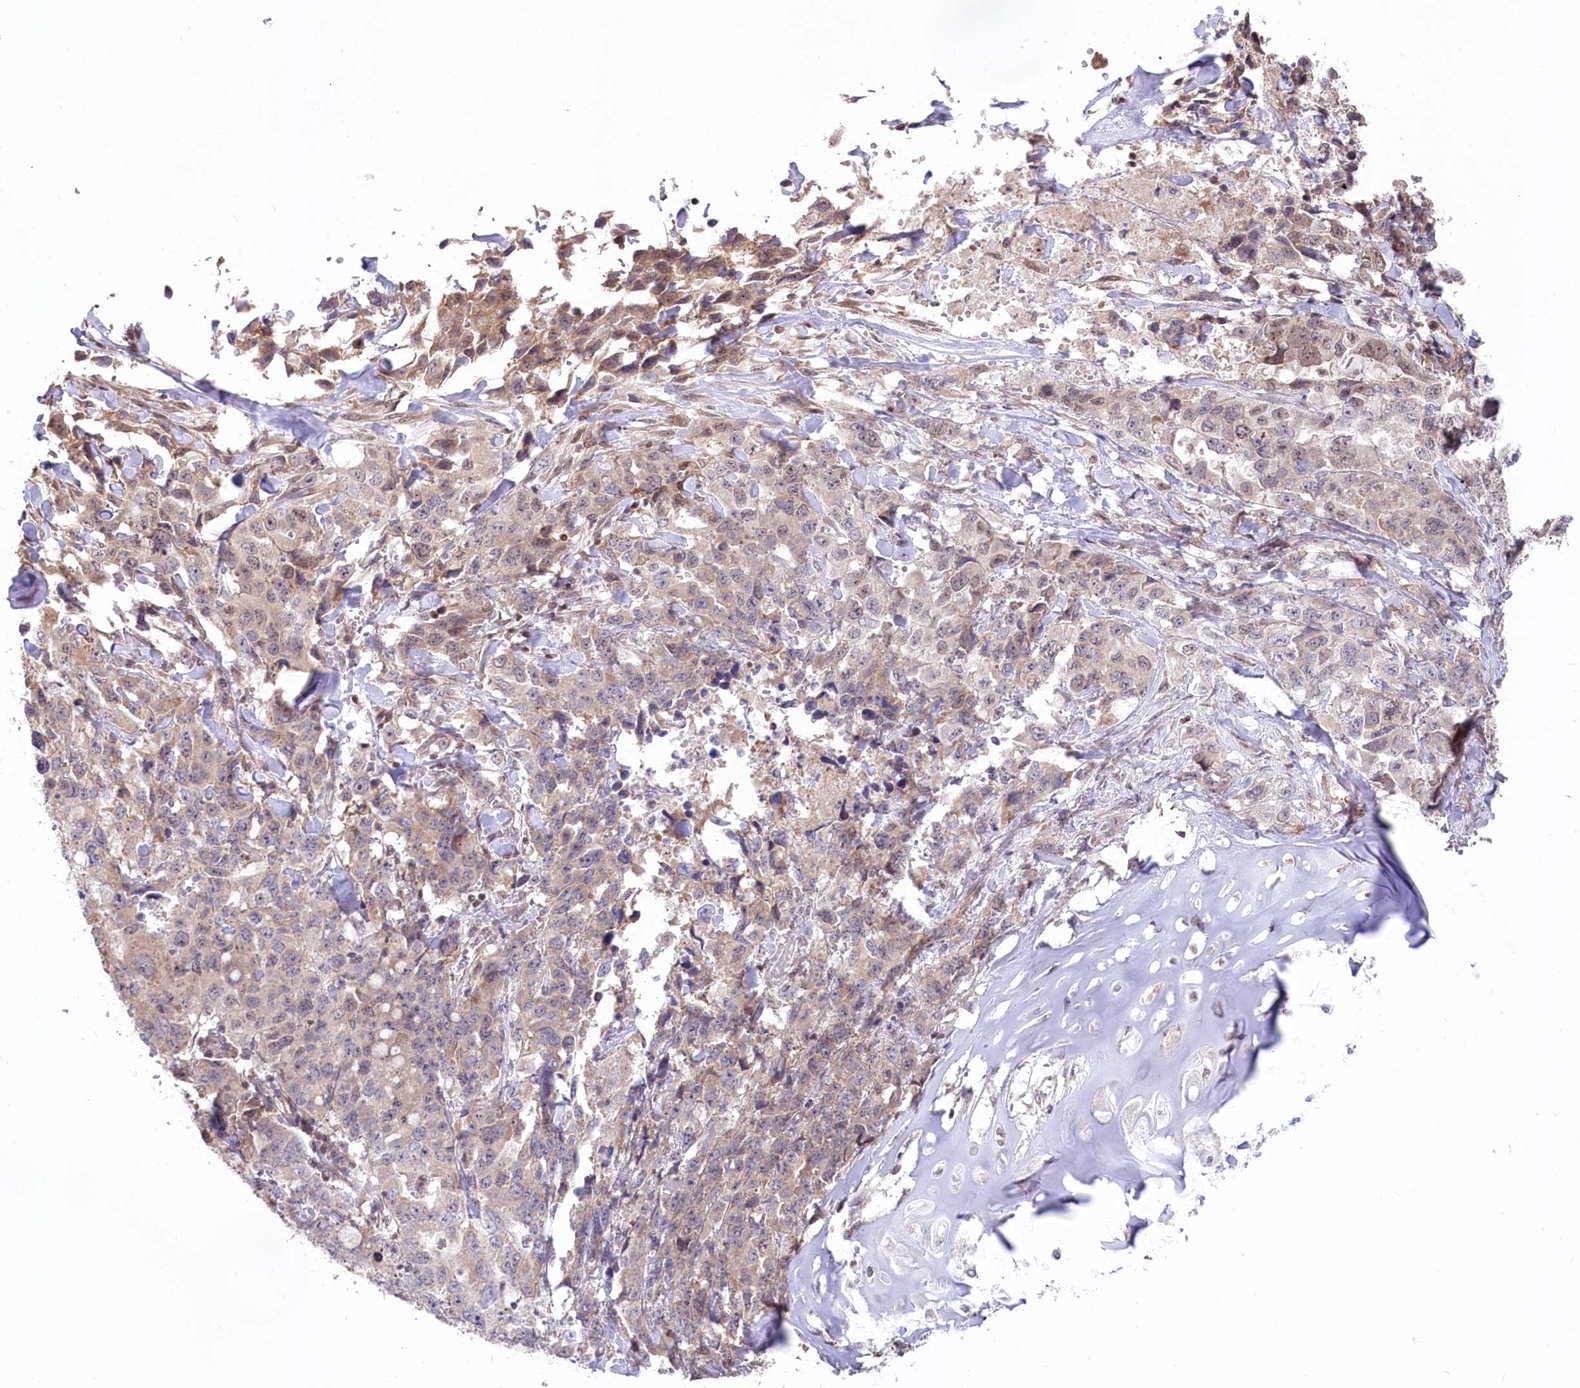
{"staining": {"intensity": "weak", "quantity": "<25%", "location": "cytoplasmic/membranous"}, "tissue": "lung cancer", "cell_type": "Tumor cells", "image_type": "cancer", "snomed": [{"axis": "morphology", "description": "Adenocarcinoma, NOS"}, {"axis": "topography", "description": "Lung"}], "caption": "Immunohistochemical staining of lung cancer (adenocarcinoma) reveals no significant positivity in tumor cells.", "gene": "CGGBP1", "patient": {"sex": "female", "age": 51}}